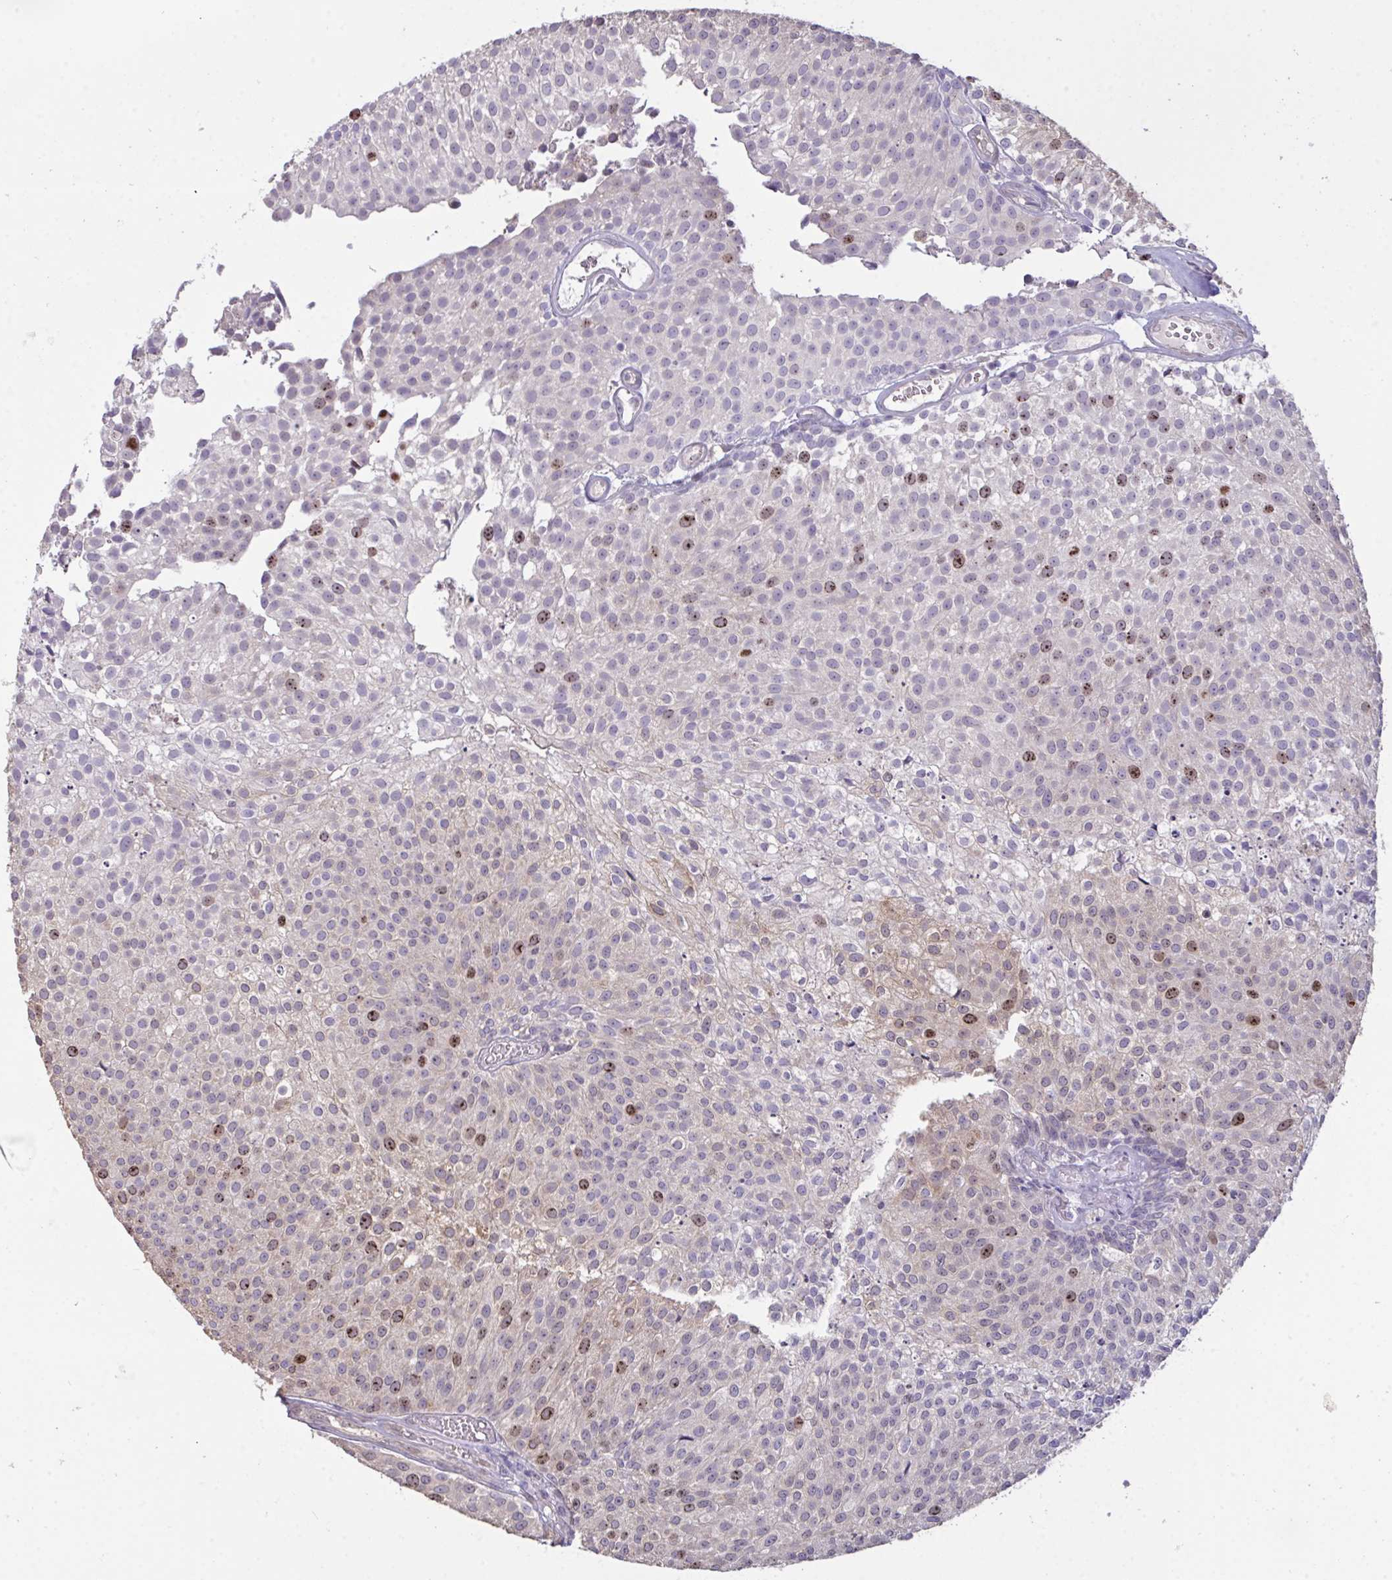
{"staining": {"intensity": "moderate", "quantity": "<25%", "location": "cytoplasmic/membranous,nuclear"}, "tissue": "urothelial cancer", "cell_type": "Tumor cells", "image_type": "cancer", "snomed": [{"axis": "morphology", "description": "Urothelial carcinoma, Low grade"}, {"axis": "topography", "description": "Urinary bladder"}], "caption": "Protein positivity by IHC displays moderate cytoplasmic/membranous and nuclear staining in about <25% of tumor cells in urothelial cancer.", "gene": "SETD7", "patient": {"sex": "female", "age": 79}}